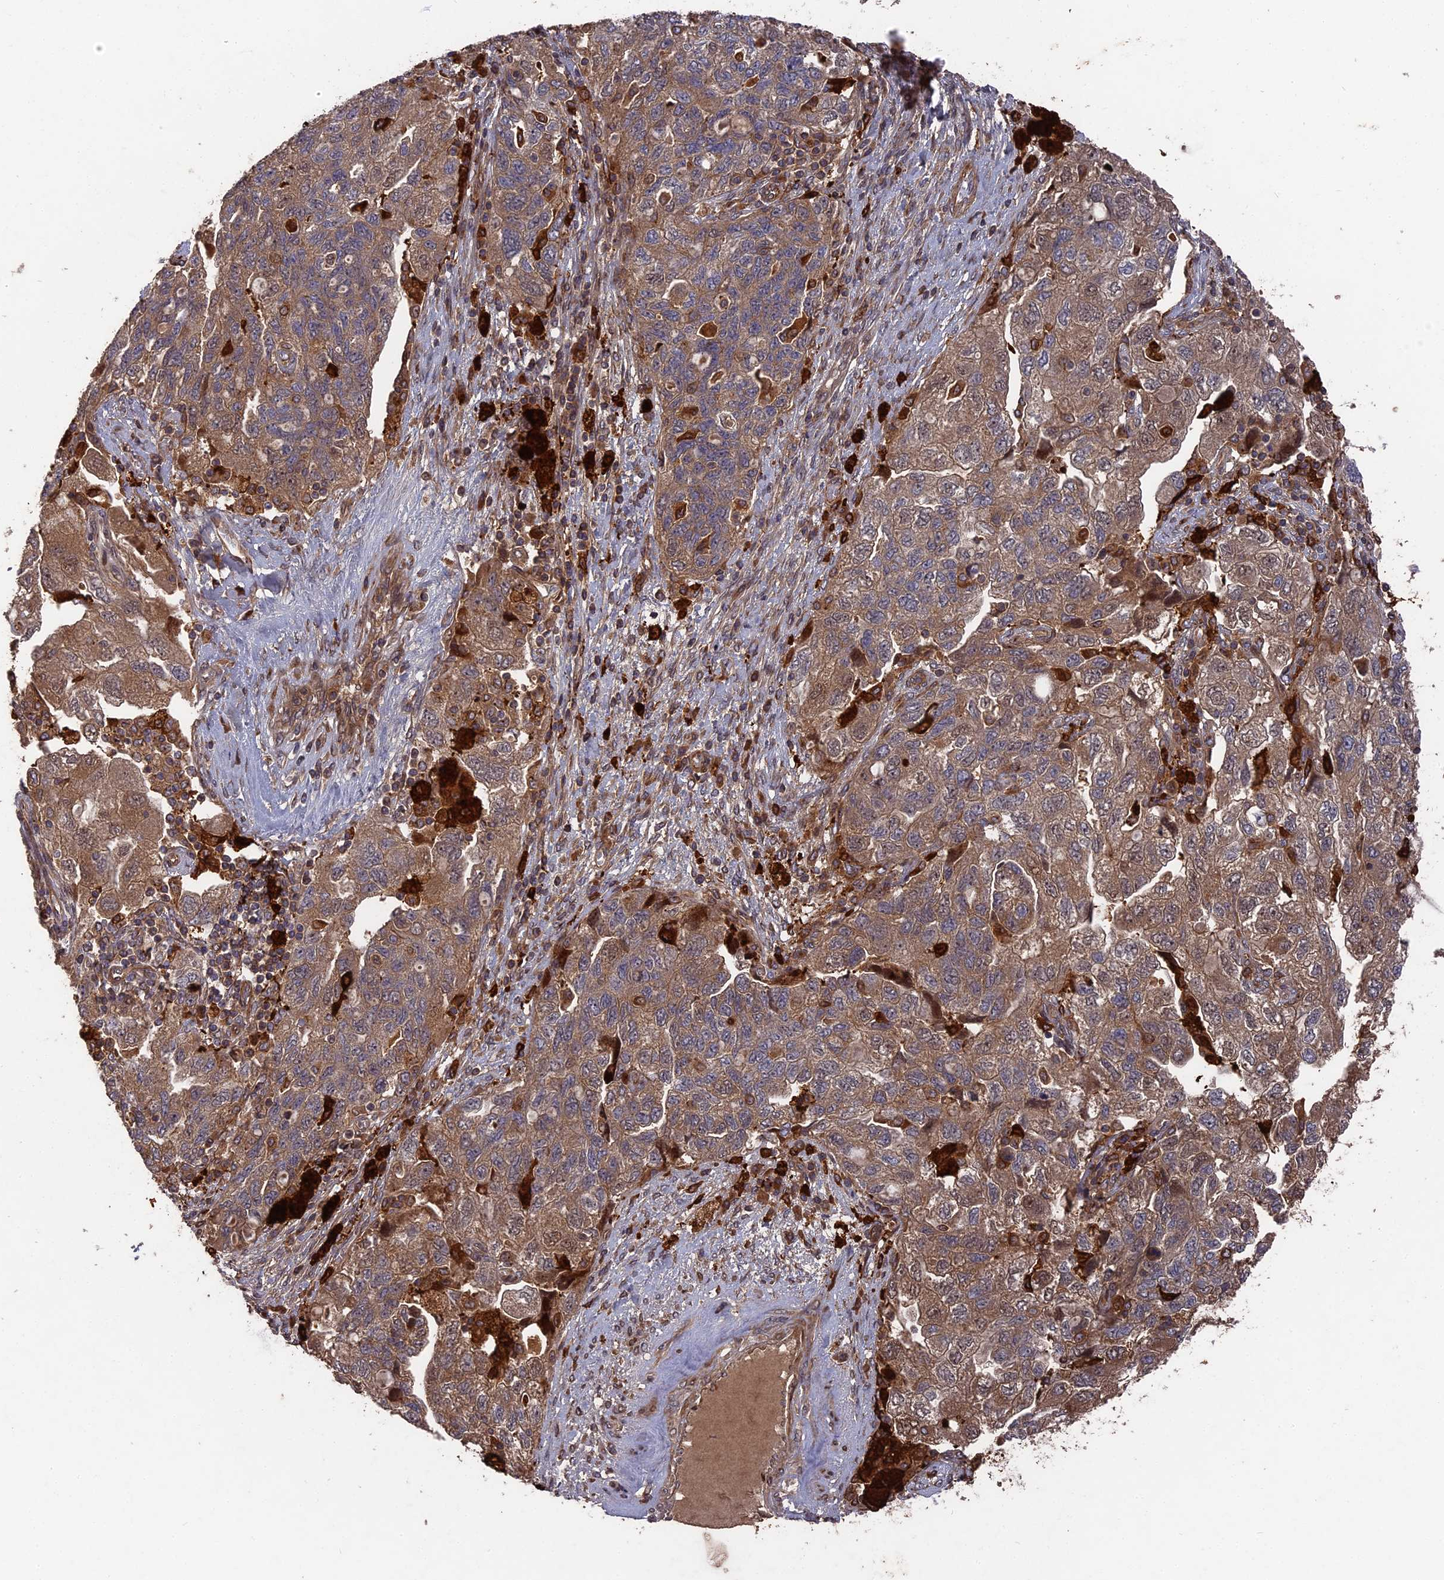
{"staining": {"intensity": "moderate", "quantity": ">75%", "location": "cytoplasmic/membranous"}, "tissue": "ovarian cancer", "cell_type": "Tumor cells", "image_type": "cancer", "snomed": [{"axis": "morphology", "description": "Carcinoma, NOS"}, {"axis": "morphology", "description": "Cystadenocarcinoma, serous, NOS"}, {"axis": "topography", "description": "Ovary"}], "caption": "Approximately >75% of tumor cells in human ovarian carcinoma exhibit moderate cytoplasmic/membranous protein expression as visualized by brown immunohistochemical staining.", "gene": "DEF8", "patient": {"sex": "female", "age": 69}}